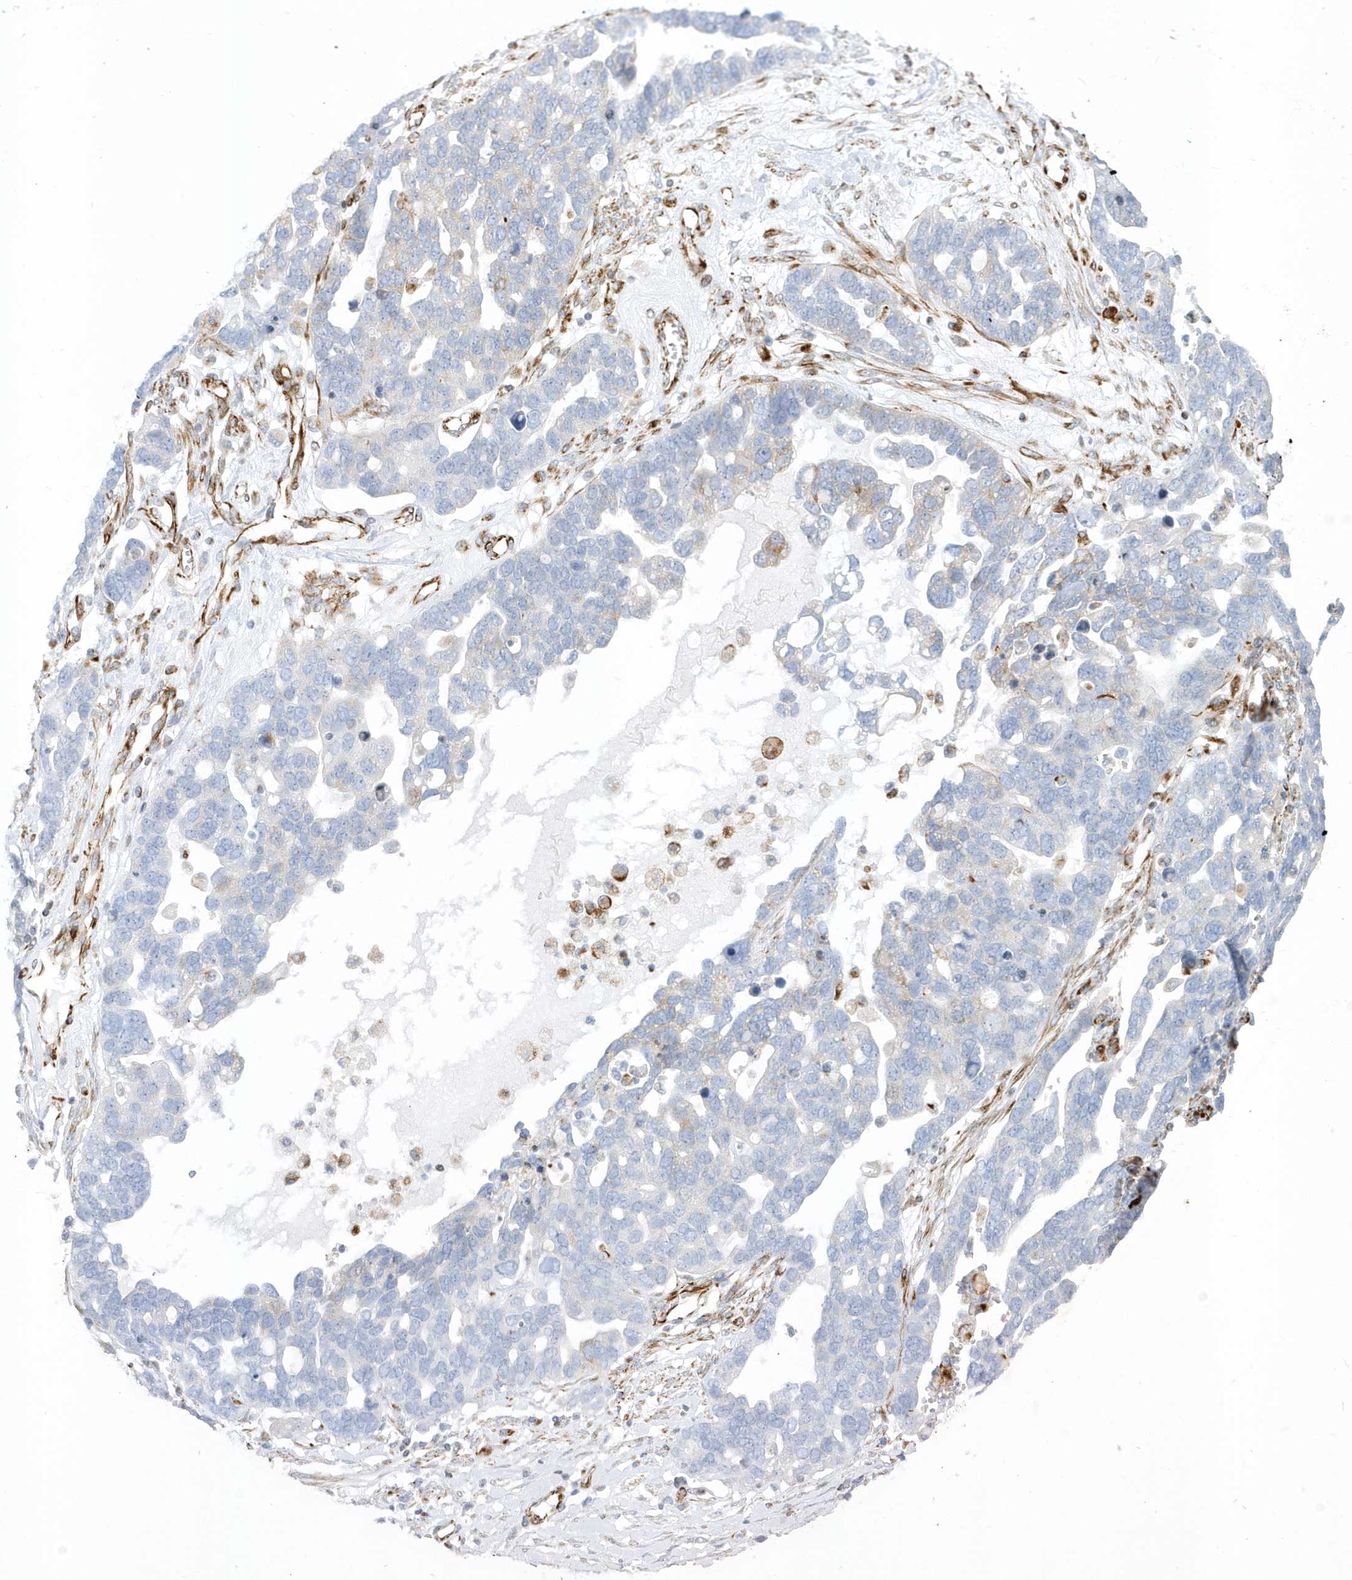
{"staining": {"intensity": "negative", "quantity": "none", "location": "none"}, "tissue": "ovarian cancer", "cell_type": "Tumor cells", "image_type": "cancer", "snomed": [{"axis": "morphology", "description": "Cystadenocarcinoma, serous, NOS"}, {"axis": "topography", "description": "Ovary"}], "caption": "Ovarian cancer stained for a protein using immunohistochemistry exhibits no positivity tumor cells.", "gene": "PPIL6", "patient": {"sex": "female", "age": 54}}